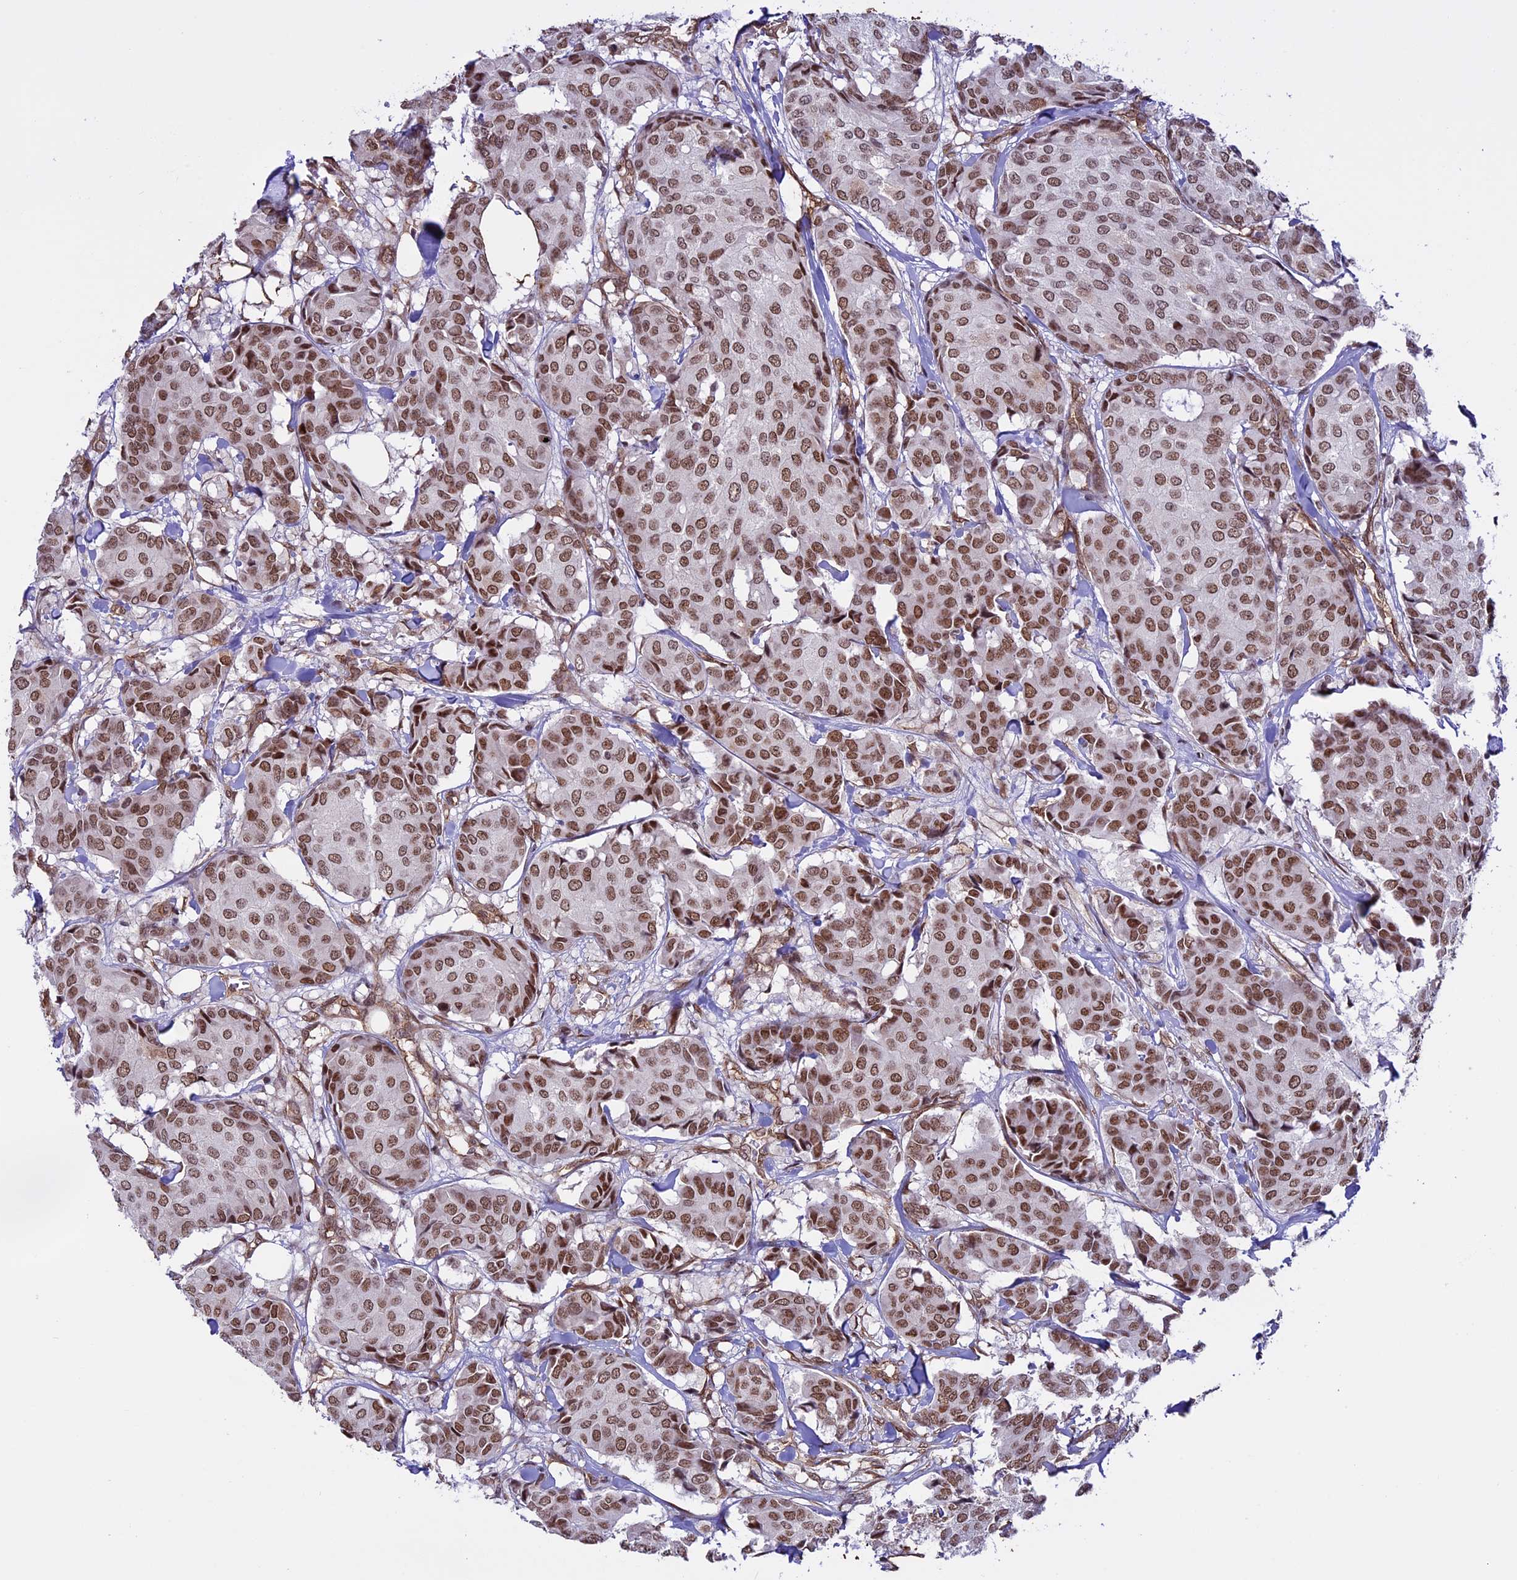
{"staining": {"intensity": "moderate", "quantity": ">75%", "location": "nuclear"}, "tissue": "breast cancer", "cell_type": "Tumor cells", "image_type": "cancer", "snomed": [{"axis": "morphology", "description": "Duct carcinoma"}, {"axis": "topography", "description": "Breast"}], "caption": "Invasive ductal carcinoma (breast) was stained to show a protein in brown. There is medium levels of moderate nuclear positivity in approximately >75% of tumor cells.", "gene": "MPHOSPH8", "patient": {"sex": "female", "age": 75}}